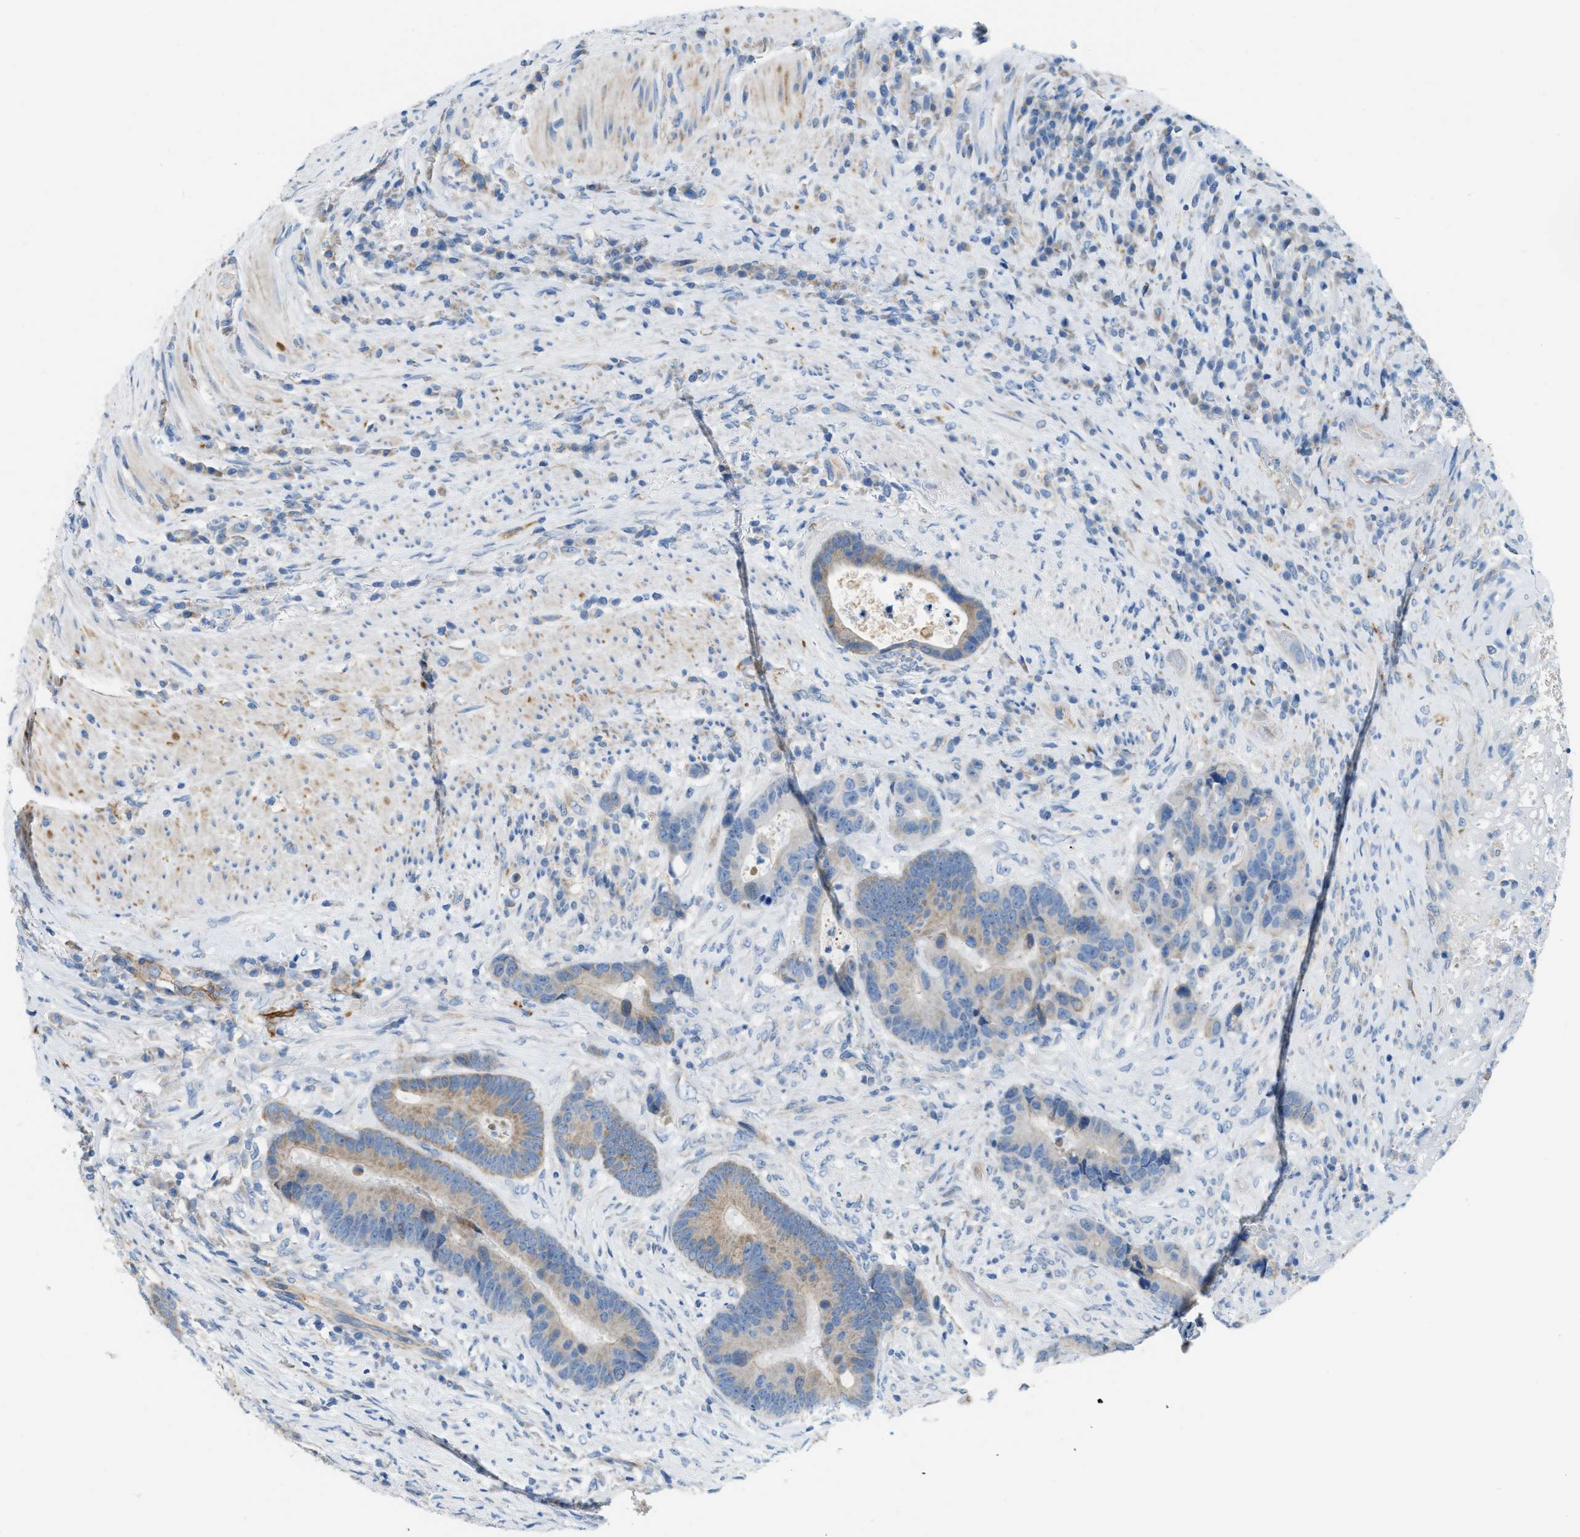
{"staining": {"intensity": "weak", "quantity": "25%-75%", "location": "cytoplasmic/membranous"}, "tissue": "colorectal cancer", "cell_type": "Tumor cells", "image_type": "cancer", "snomed": [{"axis": "morphology", "description": "Adenocarcinoma, NOS"}, {"axis": "topography", "description": "Rectum"}], "caption": "Immunohistochemistry staining of adenocarcinoma (colorectal), which exhibits low levels of weak cytoplasmic/membranous expression in approximately 25%-75% of tumor cells indicating weak cytoplasmic/membranous protein positivity. The staining was performed using DAB (brown) for protein detection and nuclei were counterstained in hematoxylin (blue).", "gene": "JADE1", "patient": {"sex": "female", "age": 89}}